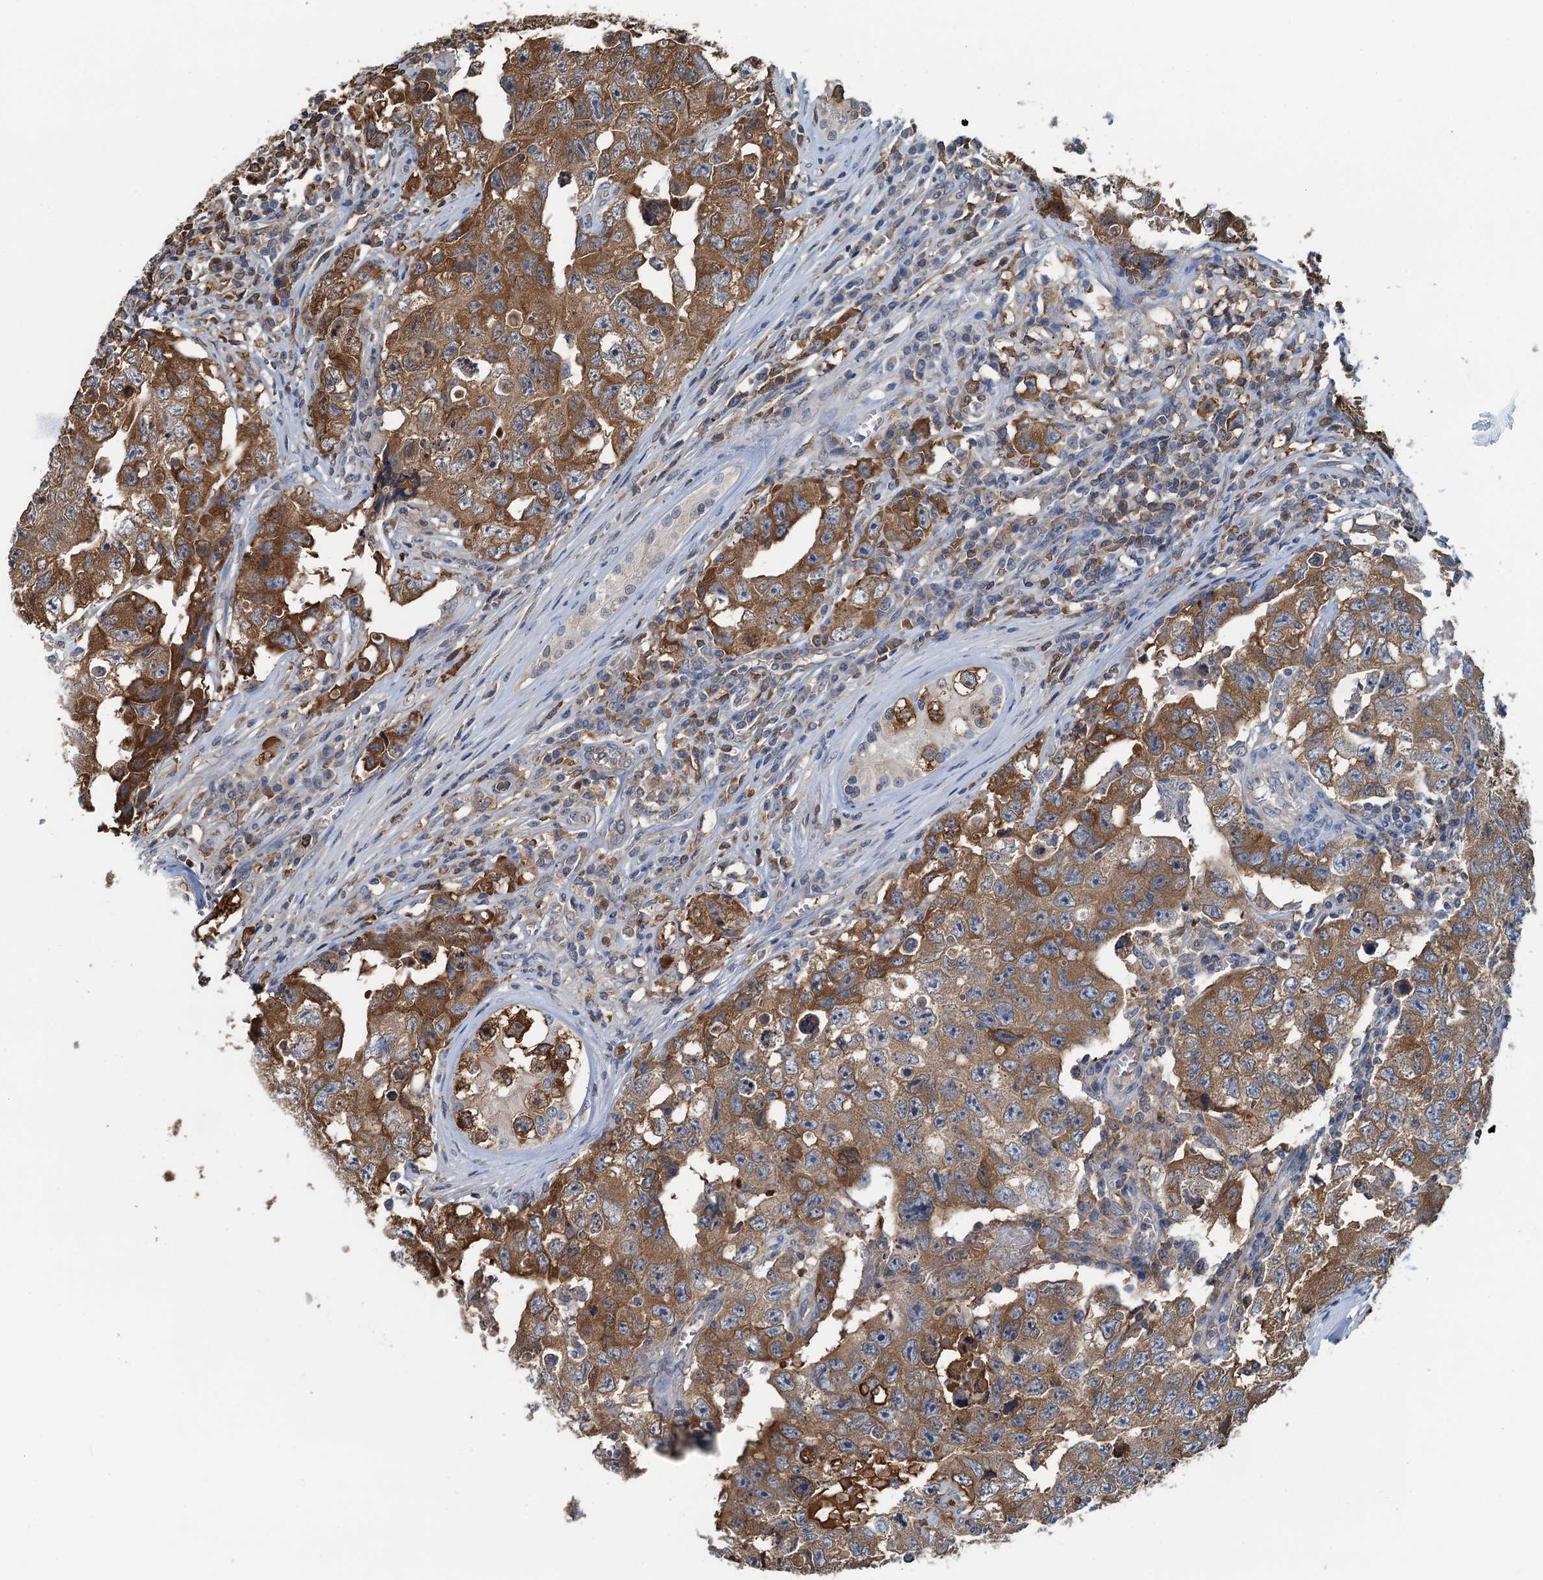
{"staining": {"intensity": "moderate", "quantity": ">75%", "location": "cytoplasmic/membranous"}, "tissue": "testis cancer", "cell_type": "Tumor cells", "image_type": "cancer", "snomed": [{"axis": "morphology", "description": "Carcinoma, Embryonal, NOS"}, {"axis": "topography", "description": "Testis"}], "caption": "A micrograph of testis cancer stained for a protein shows moderate cytoplasmic/membranous brown staining in tumor cells.", "gene": "LSM14B", "patient": {"sex": "male", "age": 17}}